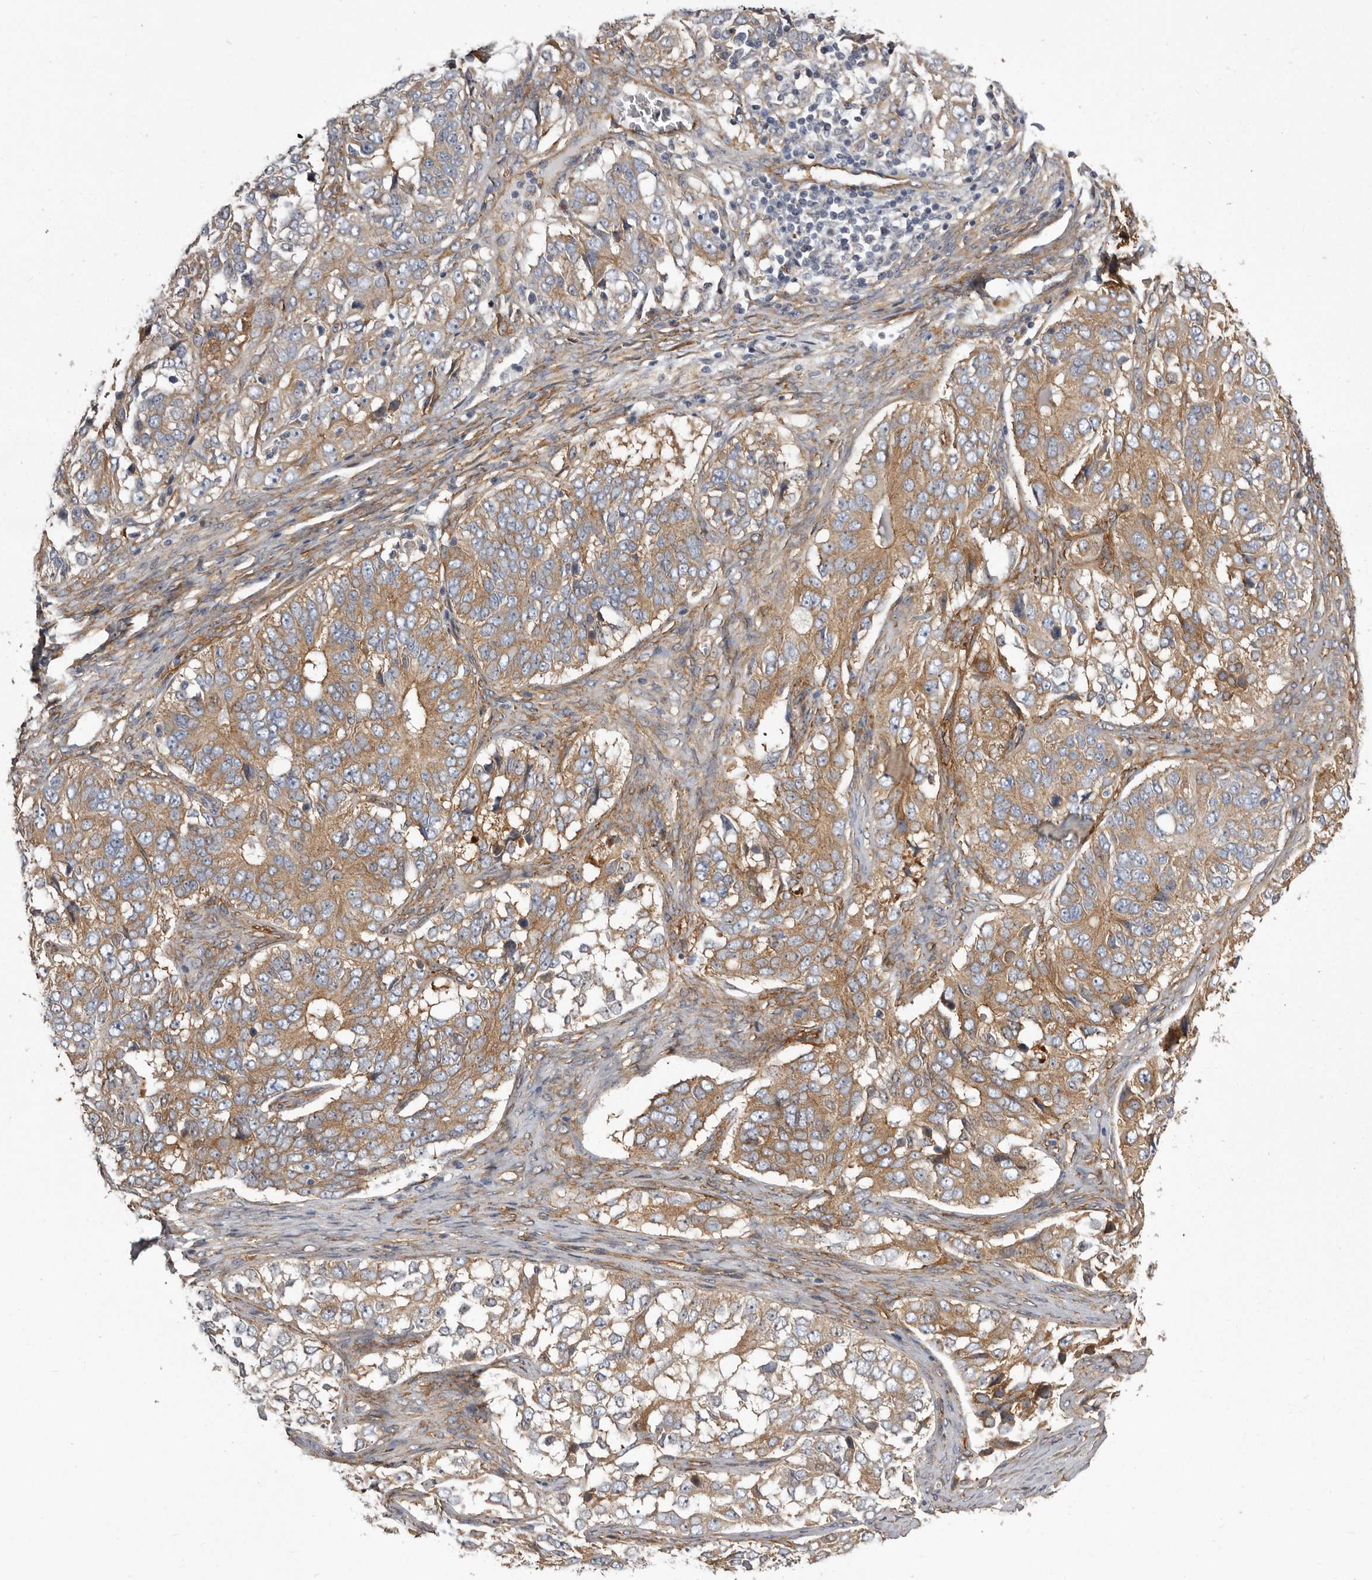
{"staining": {"intensity": "moderate", "quantity": ">75%", "location": "cytoplasmic/membranous"}, "tissue": "ovarian cancer", "cell_type": "Tumor cells", "image_type": "cancer", "snomed": [{"axis": "morphology", "description": "Carcinoma, endometroid"}, {"axis": "topography", "description": "Ovary"}], "caption": "This histopathology image demonstrates immunohistochemistry staining of endometroid carcinoma (ovarian), with medium moderate cytoplasmic/membranous positivity in approximately >75% of tumor cells.", "gene": "ENAH", "patient": {"sex": "female", "age": 51}}